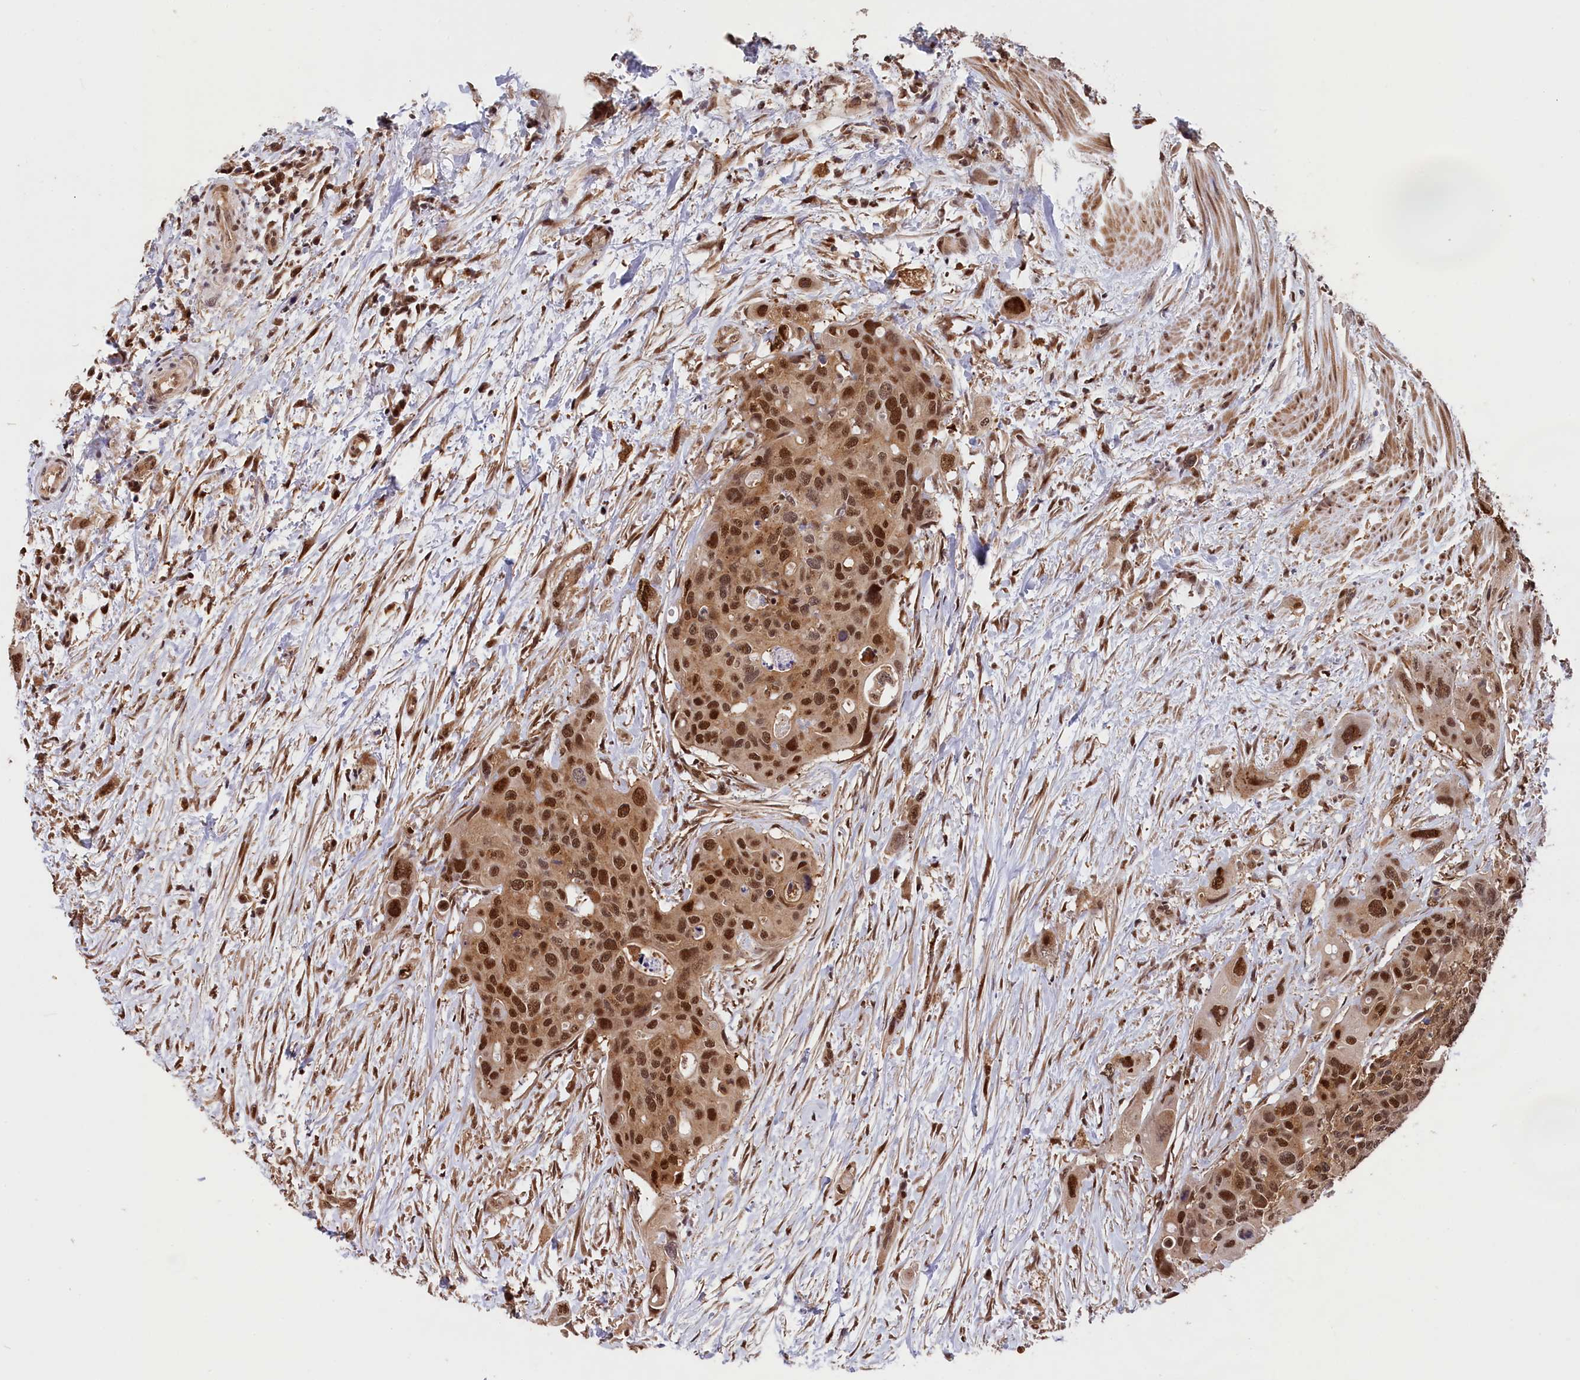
{"staining": {"intensity": "strong", "quantity": ">75%", "location": "nuclear"}, "tissue": "colorectal cancer", "cell_type": "Tumor cells", "image_type": "cancer", "snomed": [{"axis": "morphology", "description": "Adenocarcinoma, NOS"}, {"axis": "topography", "description": "Colon"}], "caption": "Brown immunohistochemical staining in human colorectal cancer (adenocarcinoma) demonstrates strong nuclear expression in approximately >75% of tumor cells. The staining was performed using DAB (3,3'-diaminobenzidine), with brown indicating positive protein expression. Nuclei are stained blue with hematoxylin.", "gene": "ADRM1", "patient": {"sex": "male", "age": 77}}